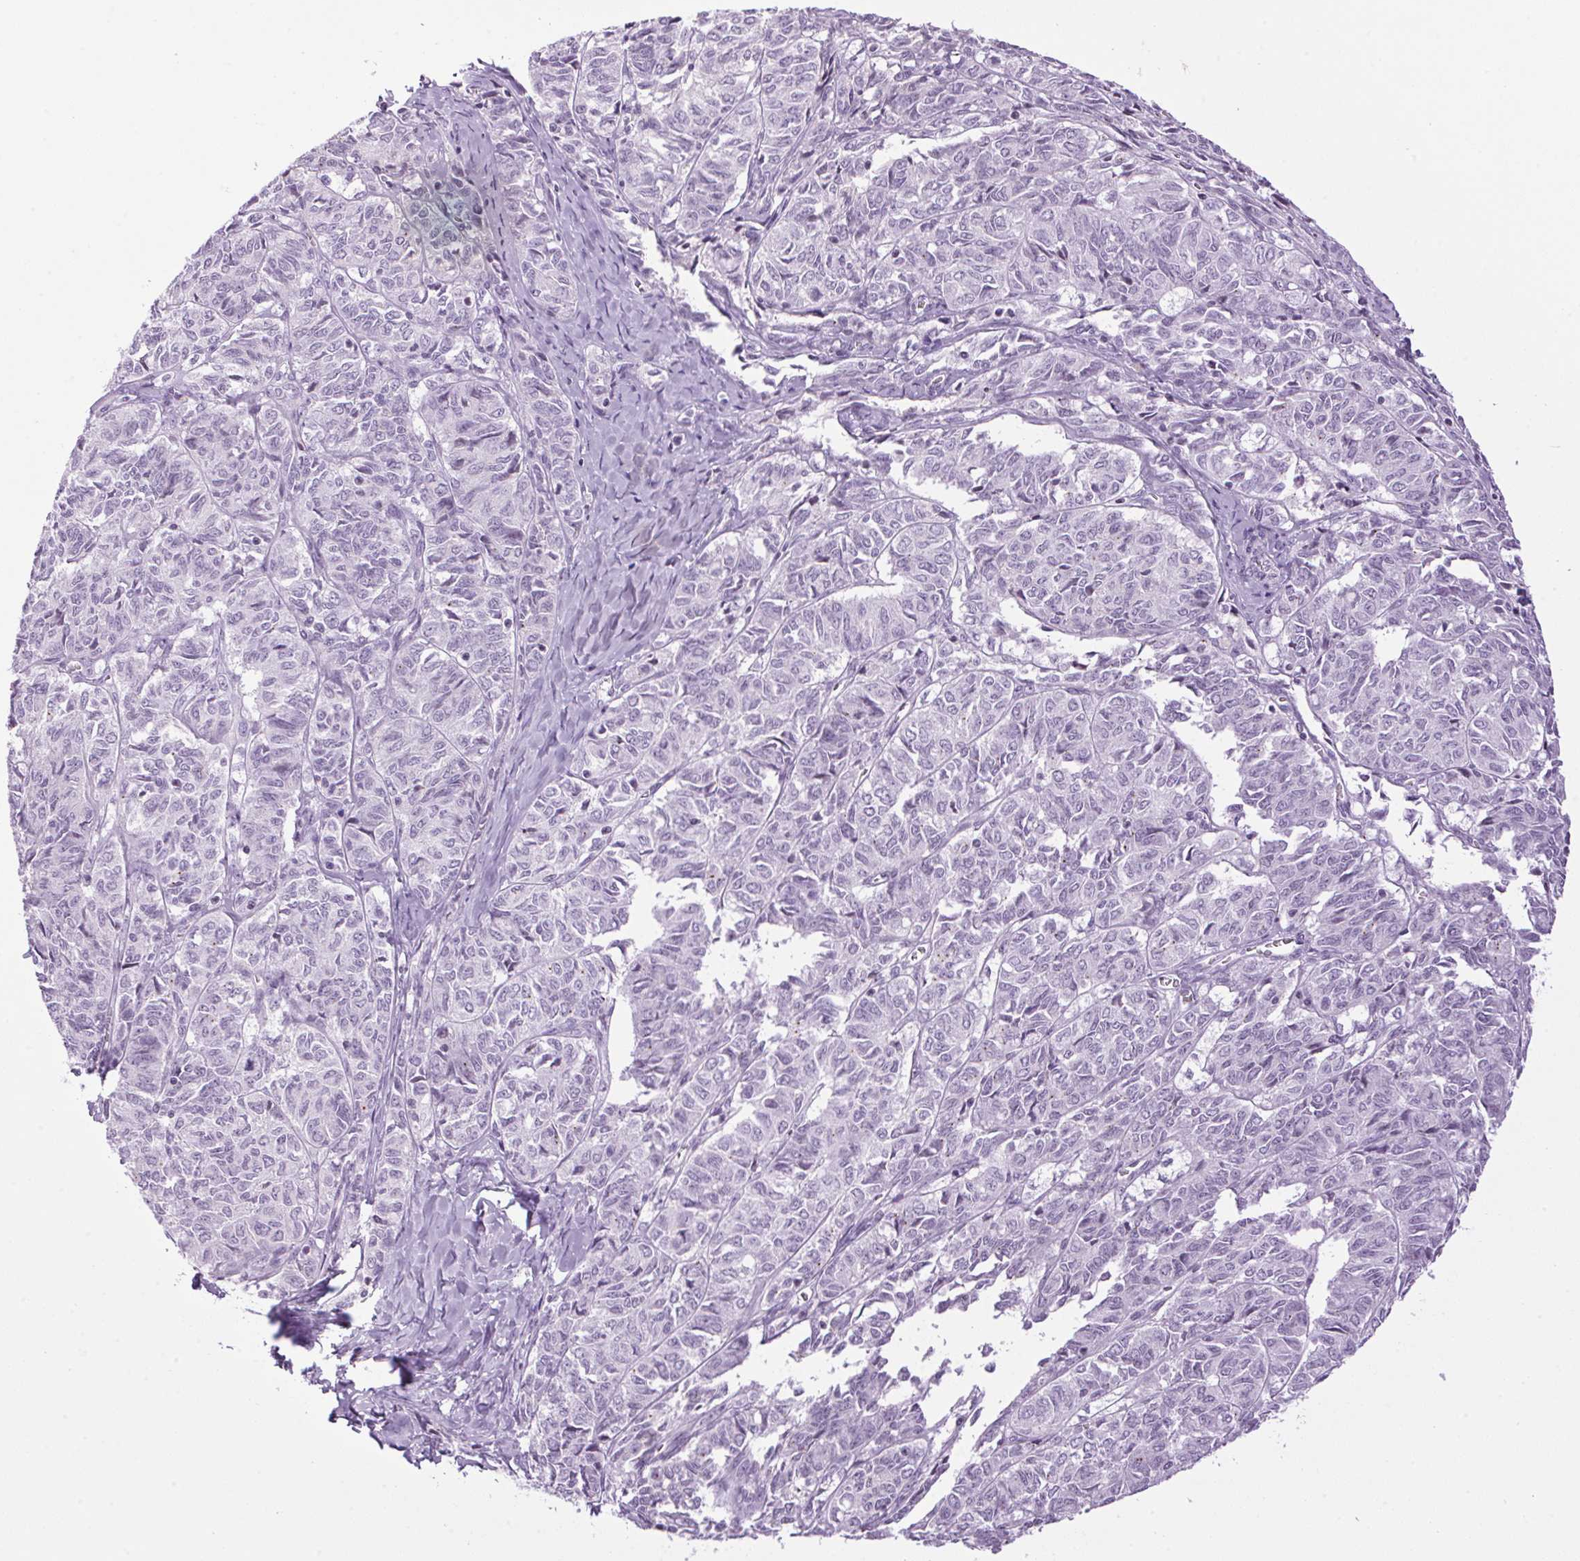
{"staining": {"intensity": "negative", "quantity": "none", "location": "none"}, "tissue": "ovarian cancer", "cell_type": "Tumor cells", "image_type": "cancer", "snomed": [{"axis": "morphology", "description": "Carcinoma, endometroid"}, {"axis": "topography", "description": "Ovary"}], "caption": "The micrograph shows no staining of tumor cells in ovarian cancer.", "gene": "TMEM88B", "patient": {"sex": "female", "age": 80}}